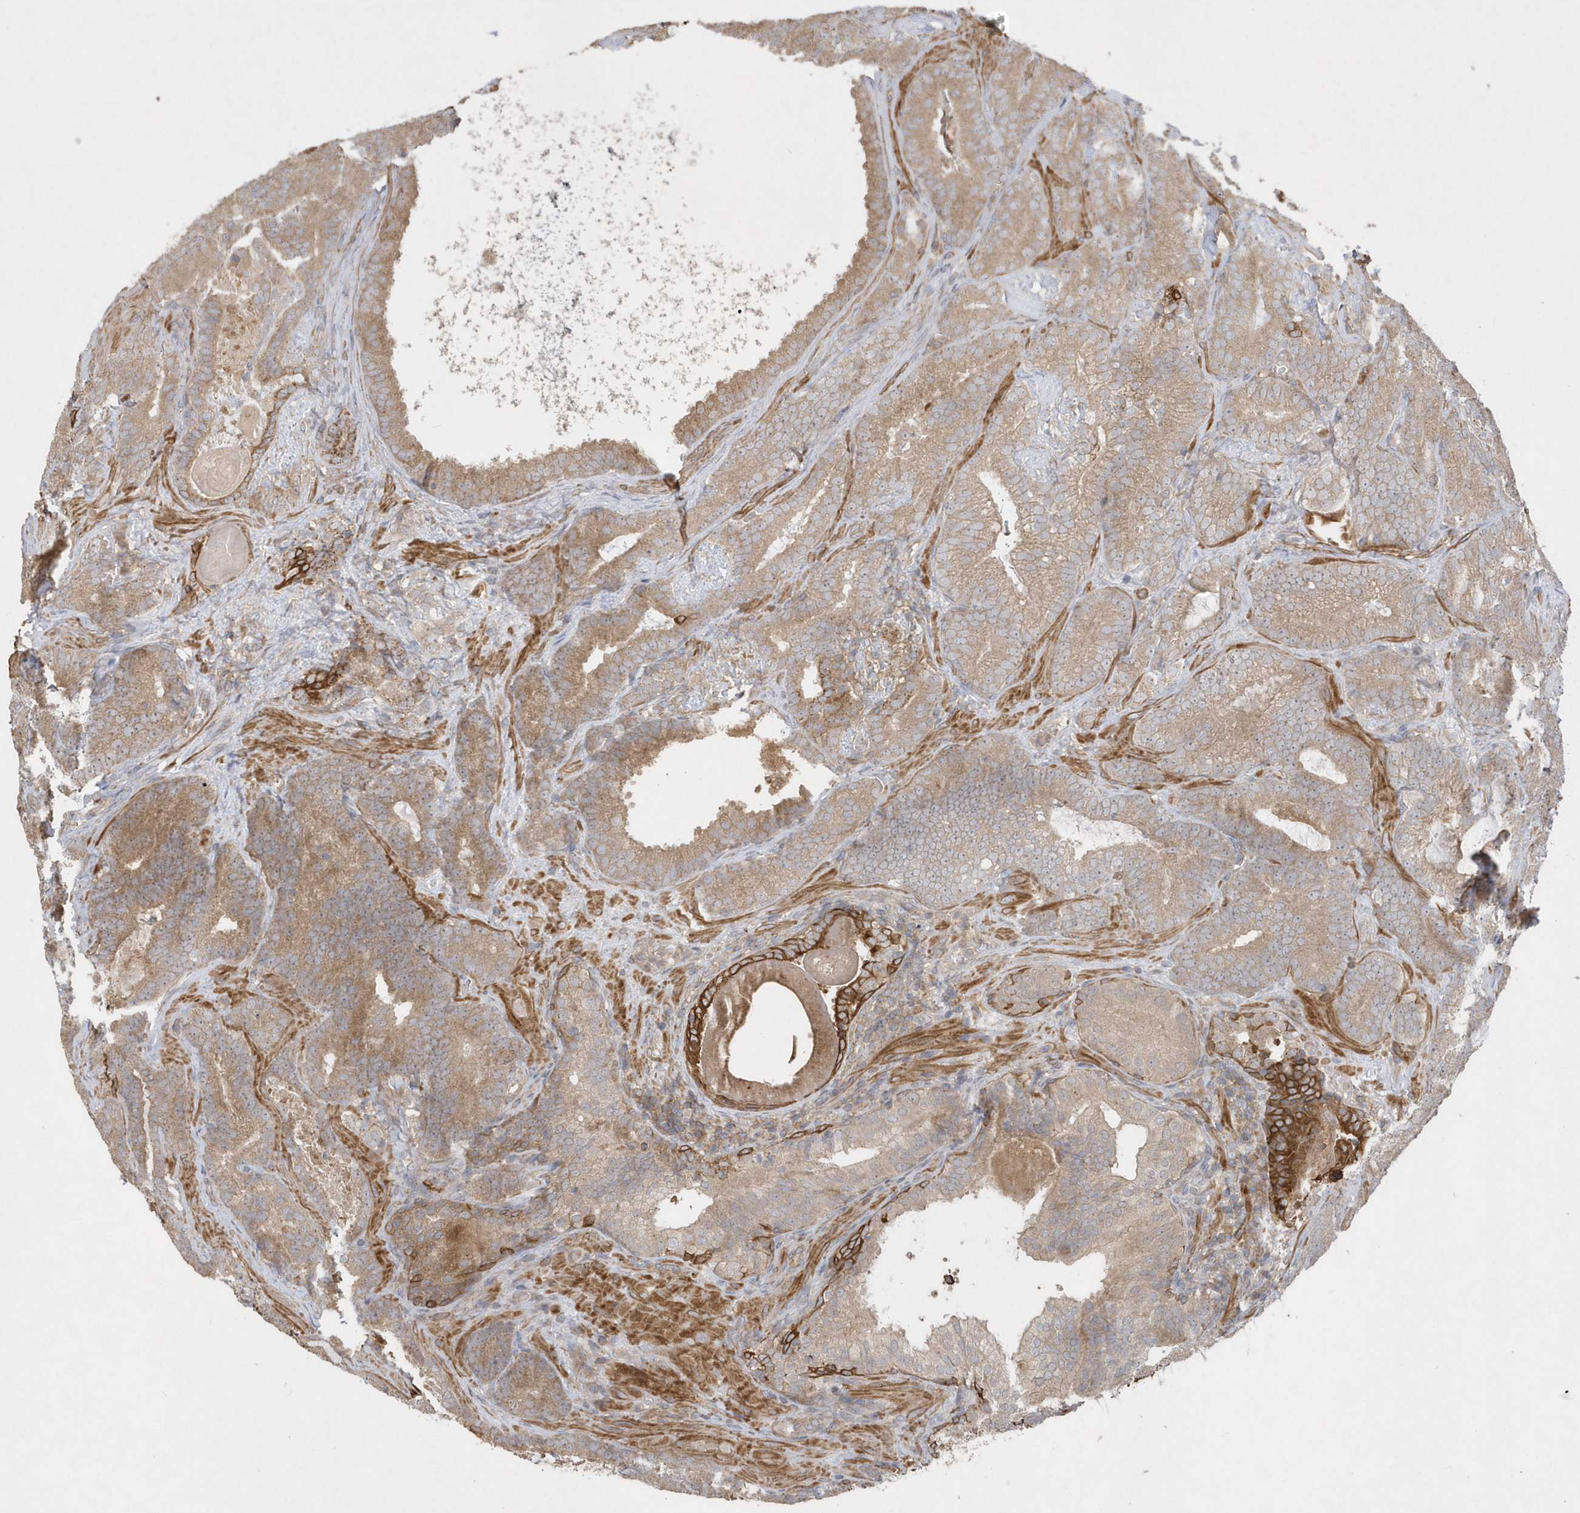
{"staining": {"intensity": "moderate", "quantity": ">75%", "location": "cytoplasmic/membranous"}, "tissue": "prostate cancer", "cell_type": "Tumor cells", "image_type": "cancer", "snomed": [{"axis": "morphology", "description": "Adenocarcinoma, High grade"}, {"axis": "topography", "description": "Prostate"}], "caption": "This is a photomicrograph of immunohistochemistry (IHC) staining of prostate cancer, which shows moderate positivity in the cytoplasmic/membranous of tumor cells.", "gene": "SENP8", "patient": {"sex": "male", "age": 66}}